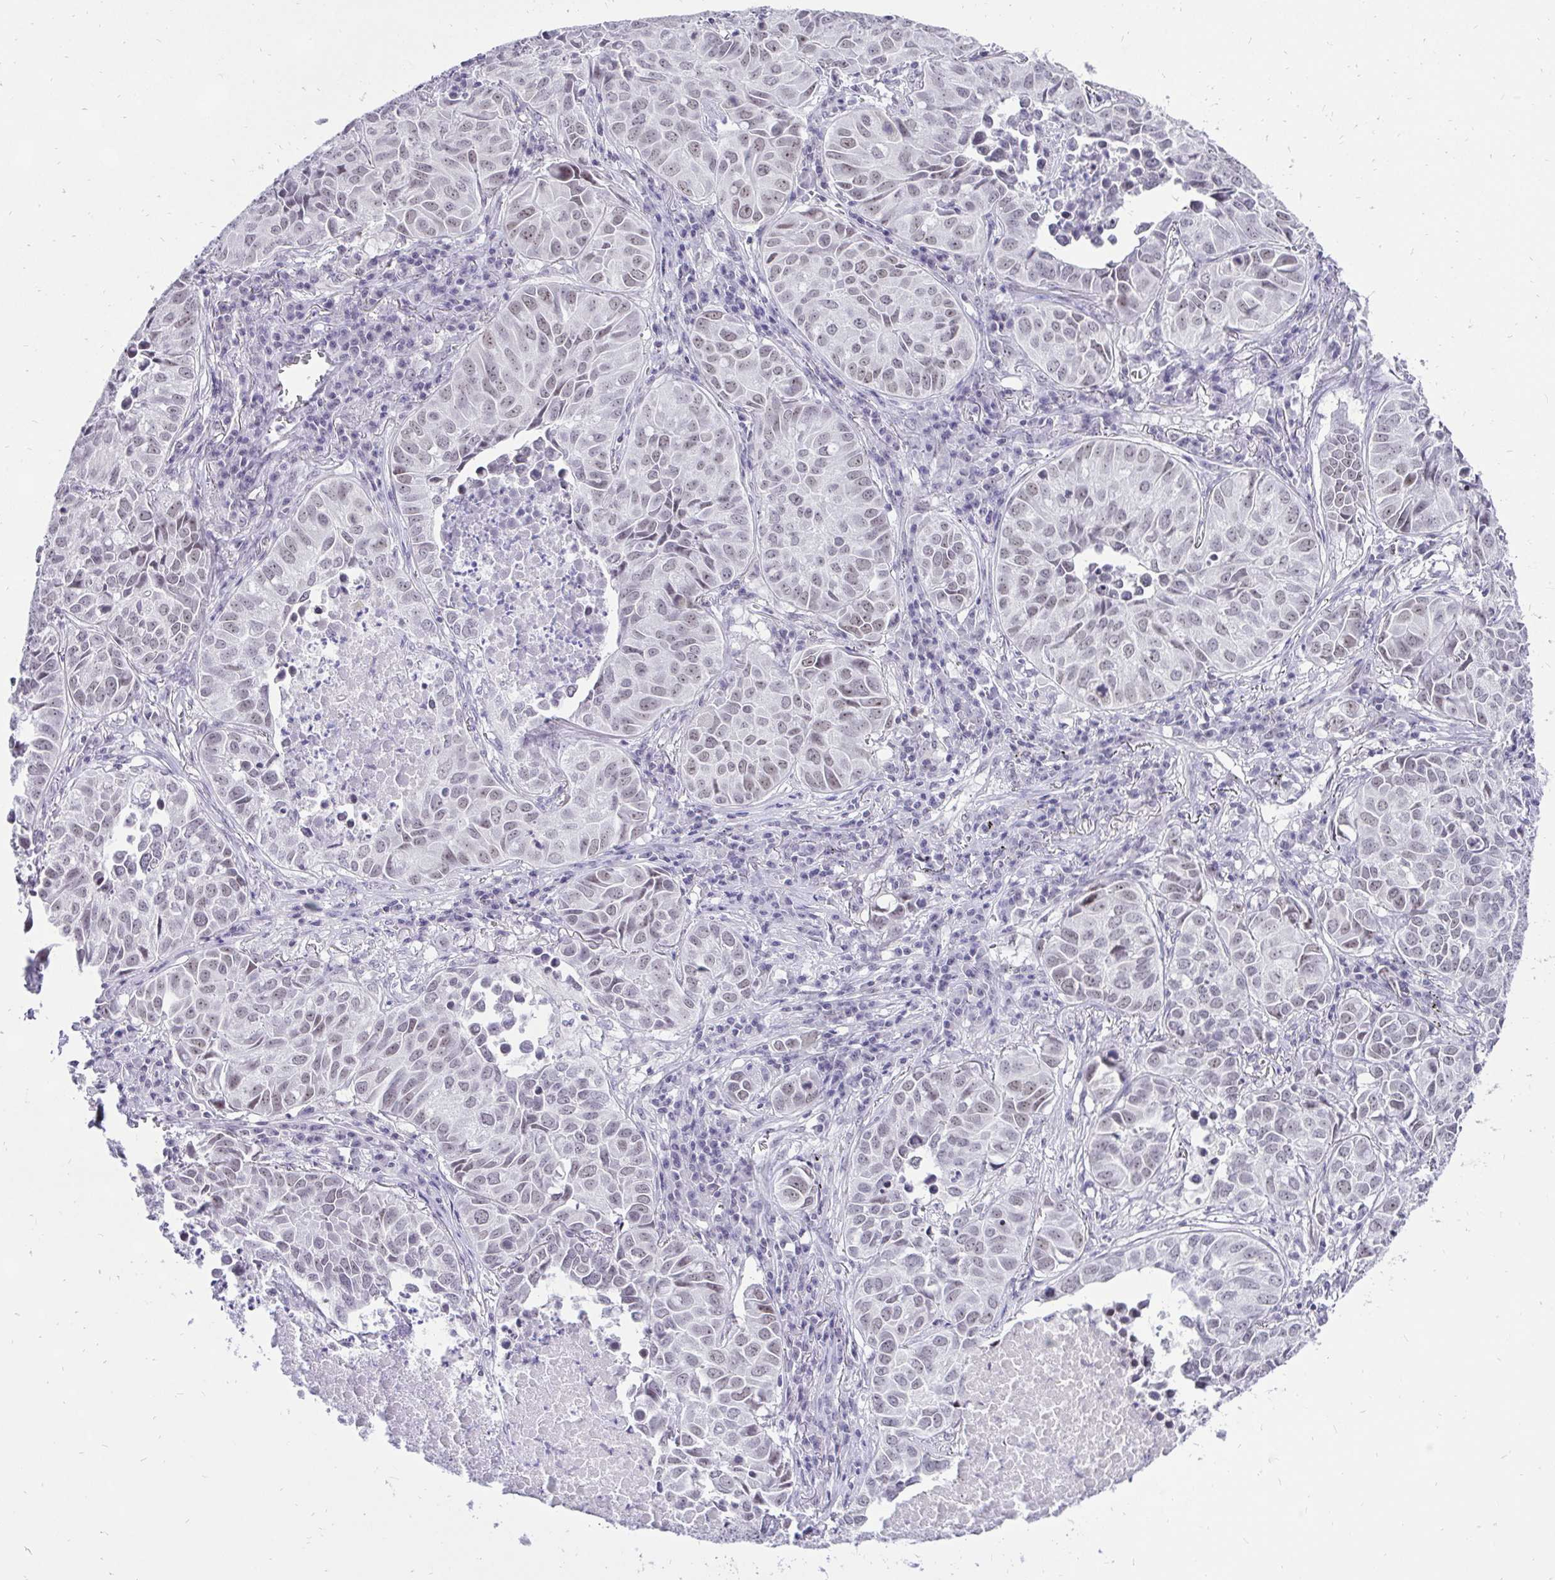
{"staining": {"intensity": "weak", "quantity": "25%-75%", "location": "nuclear"}, "tissue": "lung cancer", "cell_type": "Tumor cells", "image_type": "cancer", "snomed": [{"axis": "morphology", "description": "Adenocarcinoma, NOS"}, {"axis": "topography", "description": "Lung"}], "caption": "The immunohistochemical stain labels weak nuclear expression in tumor cells of lung cancer (adenocarcinoma) tissue.", "gene": "ZNF860", "patient": {"sex": "female", "age": 50}}